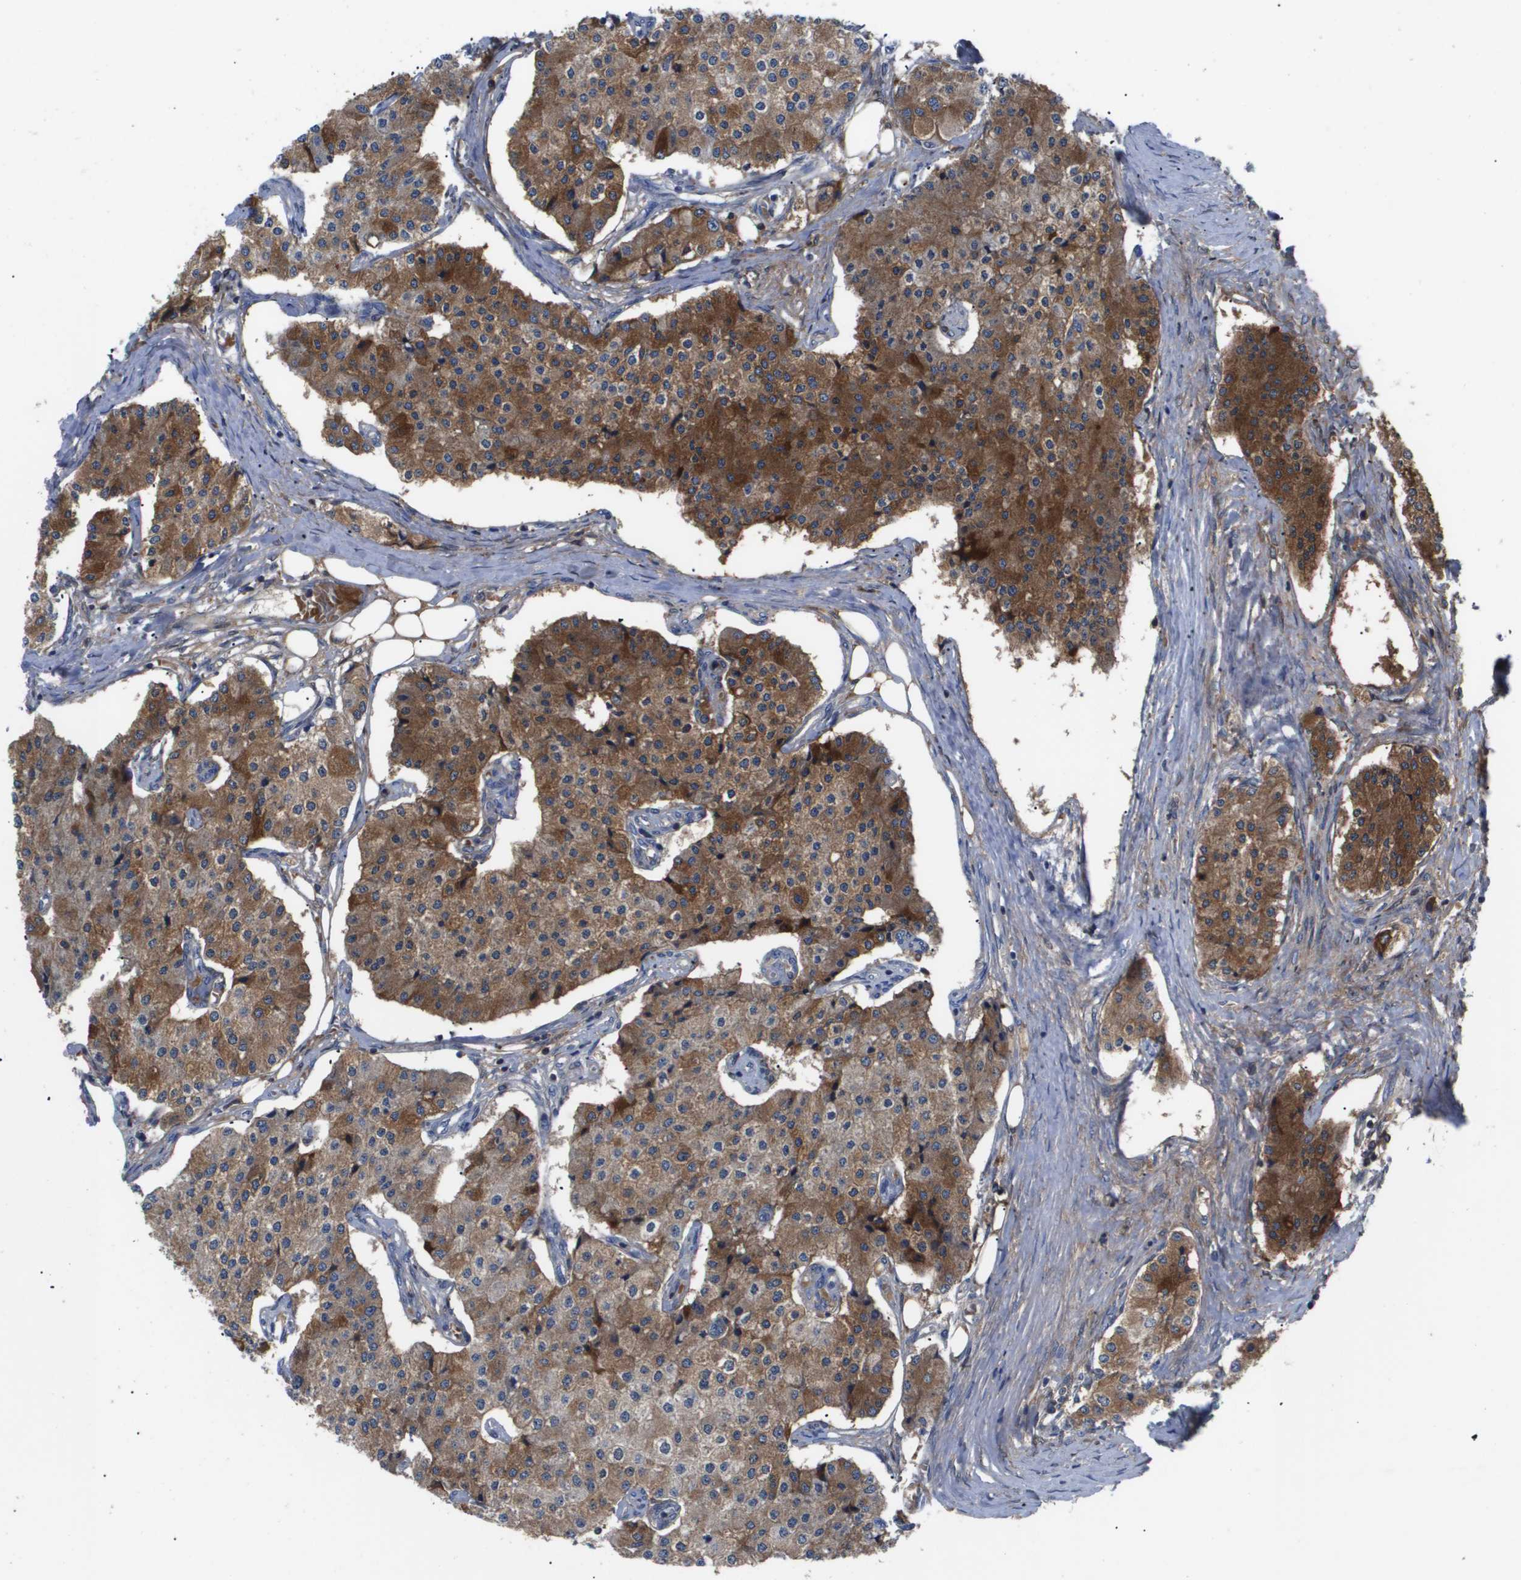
{"staining": {"intensity": "moderate", "quantity": ">75%", "location": "cytoplasmic/membranous"}, "tissue": "carcinoid", "cell_type": "Tumor cells", "image_type": "cancer", "snomed": [{"axis": "morphology", "description": "Carcinoid, malignant, NOS"}, {"axis": "topography", "description": "Colon"}], "caption": "A micrograph of human carcinoid (malignant) stained for a protein reveals moderate cytoplasmic/membranous brown staining in tumor cells.", "gene": "SERPINA6", "patient": {"sex": "female", "age": 52}}